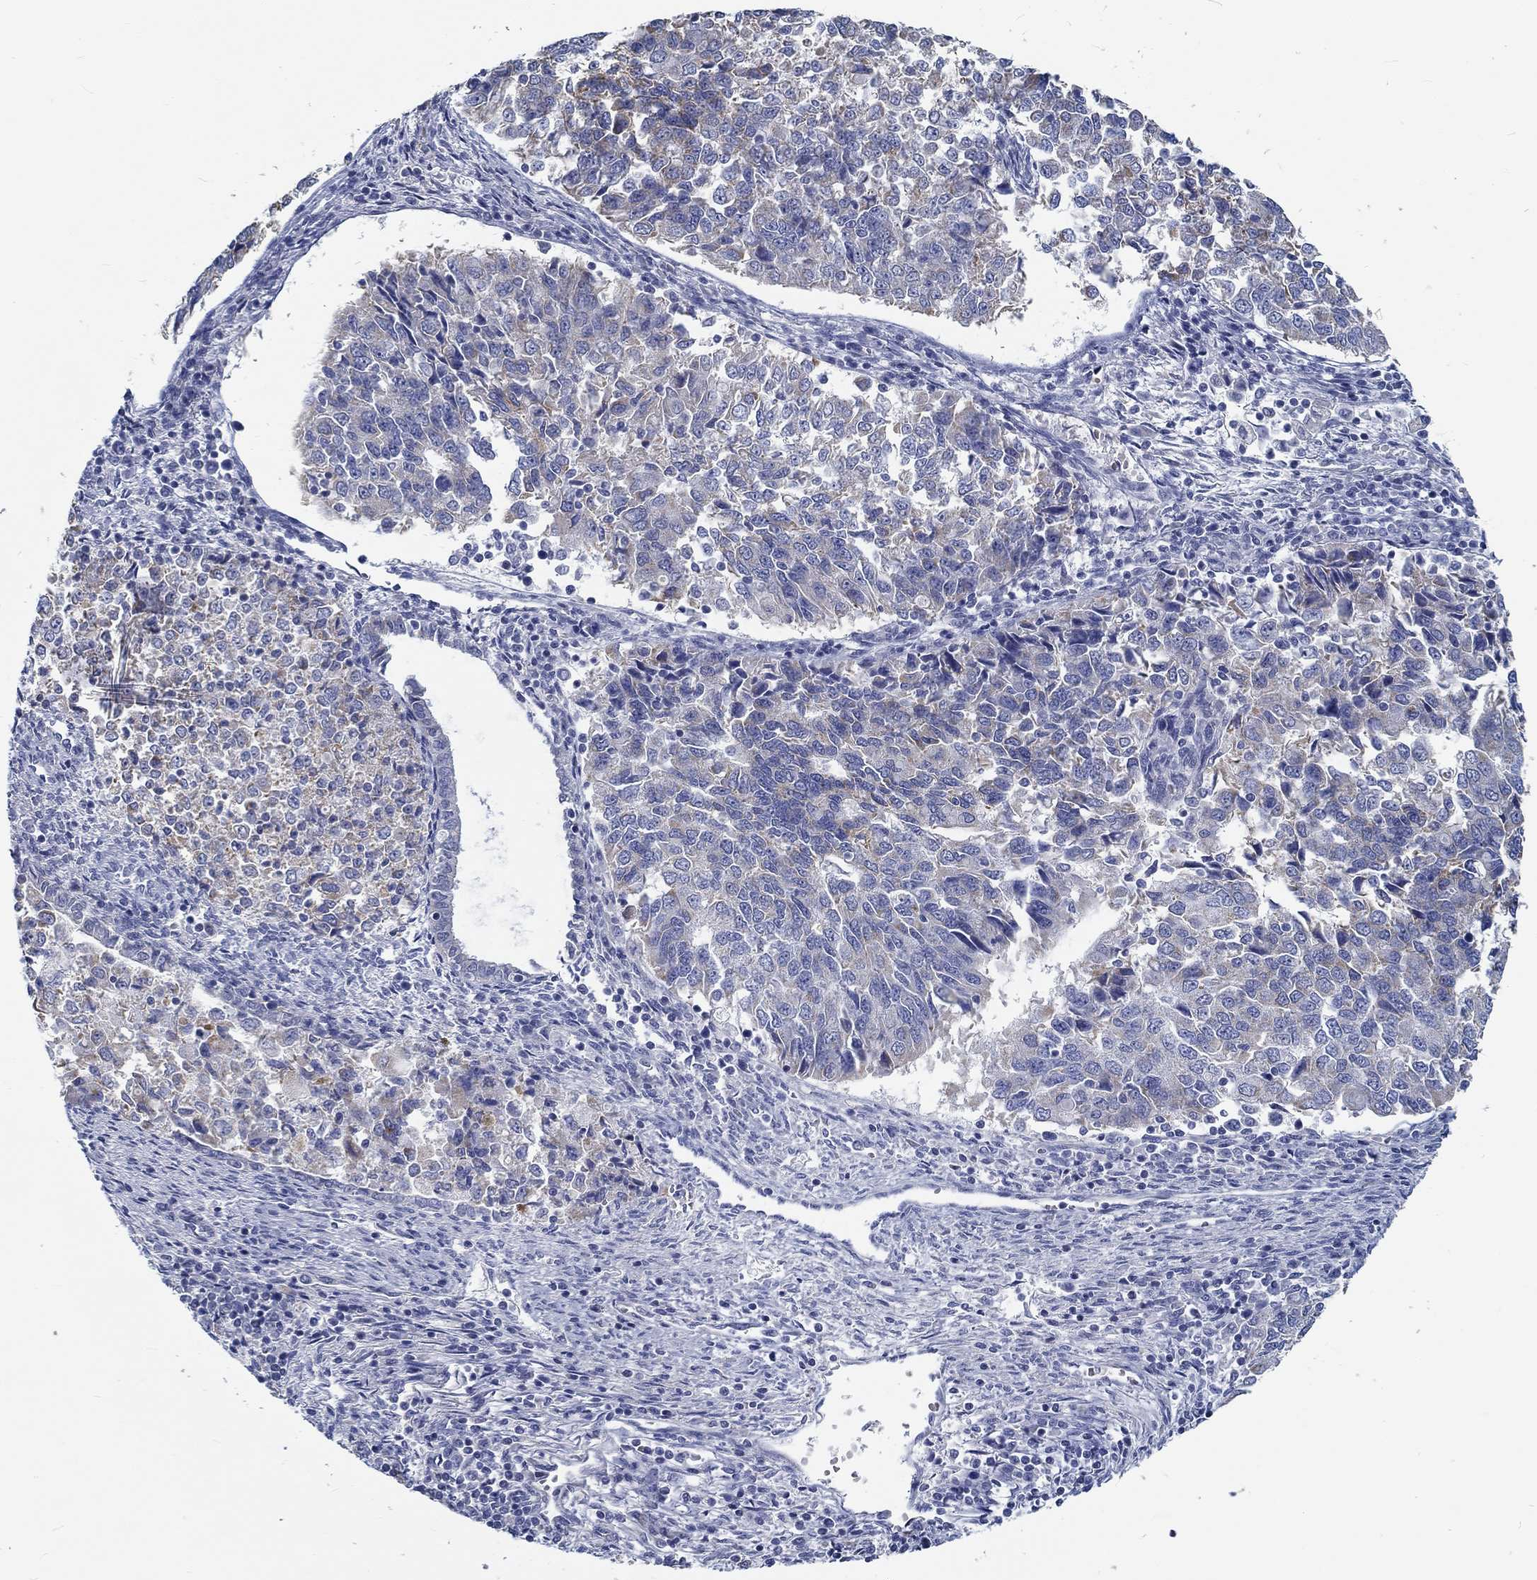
{"staining": {"intensity": "weak", "quantity": "<25%", "location": "cytoplasmic/membranous"}, "tissue": "endometrial cancer", "cell_type": "Tumor cells", "image_type": "cancer", "snomed": [{"axis": "morphology", "description": "Adenocarcinoma, NOS"}, {"axis": "topography", "description": "Endometrium"}], "caption": "Immunohistochemistry image of neoplastic tissue: human endometrial adenocarcinoma stained with DAB (3,3'-diaminobenzidine) displays no significant protein positivity in tumor cells. (Brightfield microscopy of DAB immunohistochemistry (IHC) at high magnification).", "gene": "MYBPC1", "patient": {"sex": "female", "age": 43}}